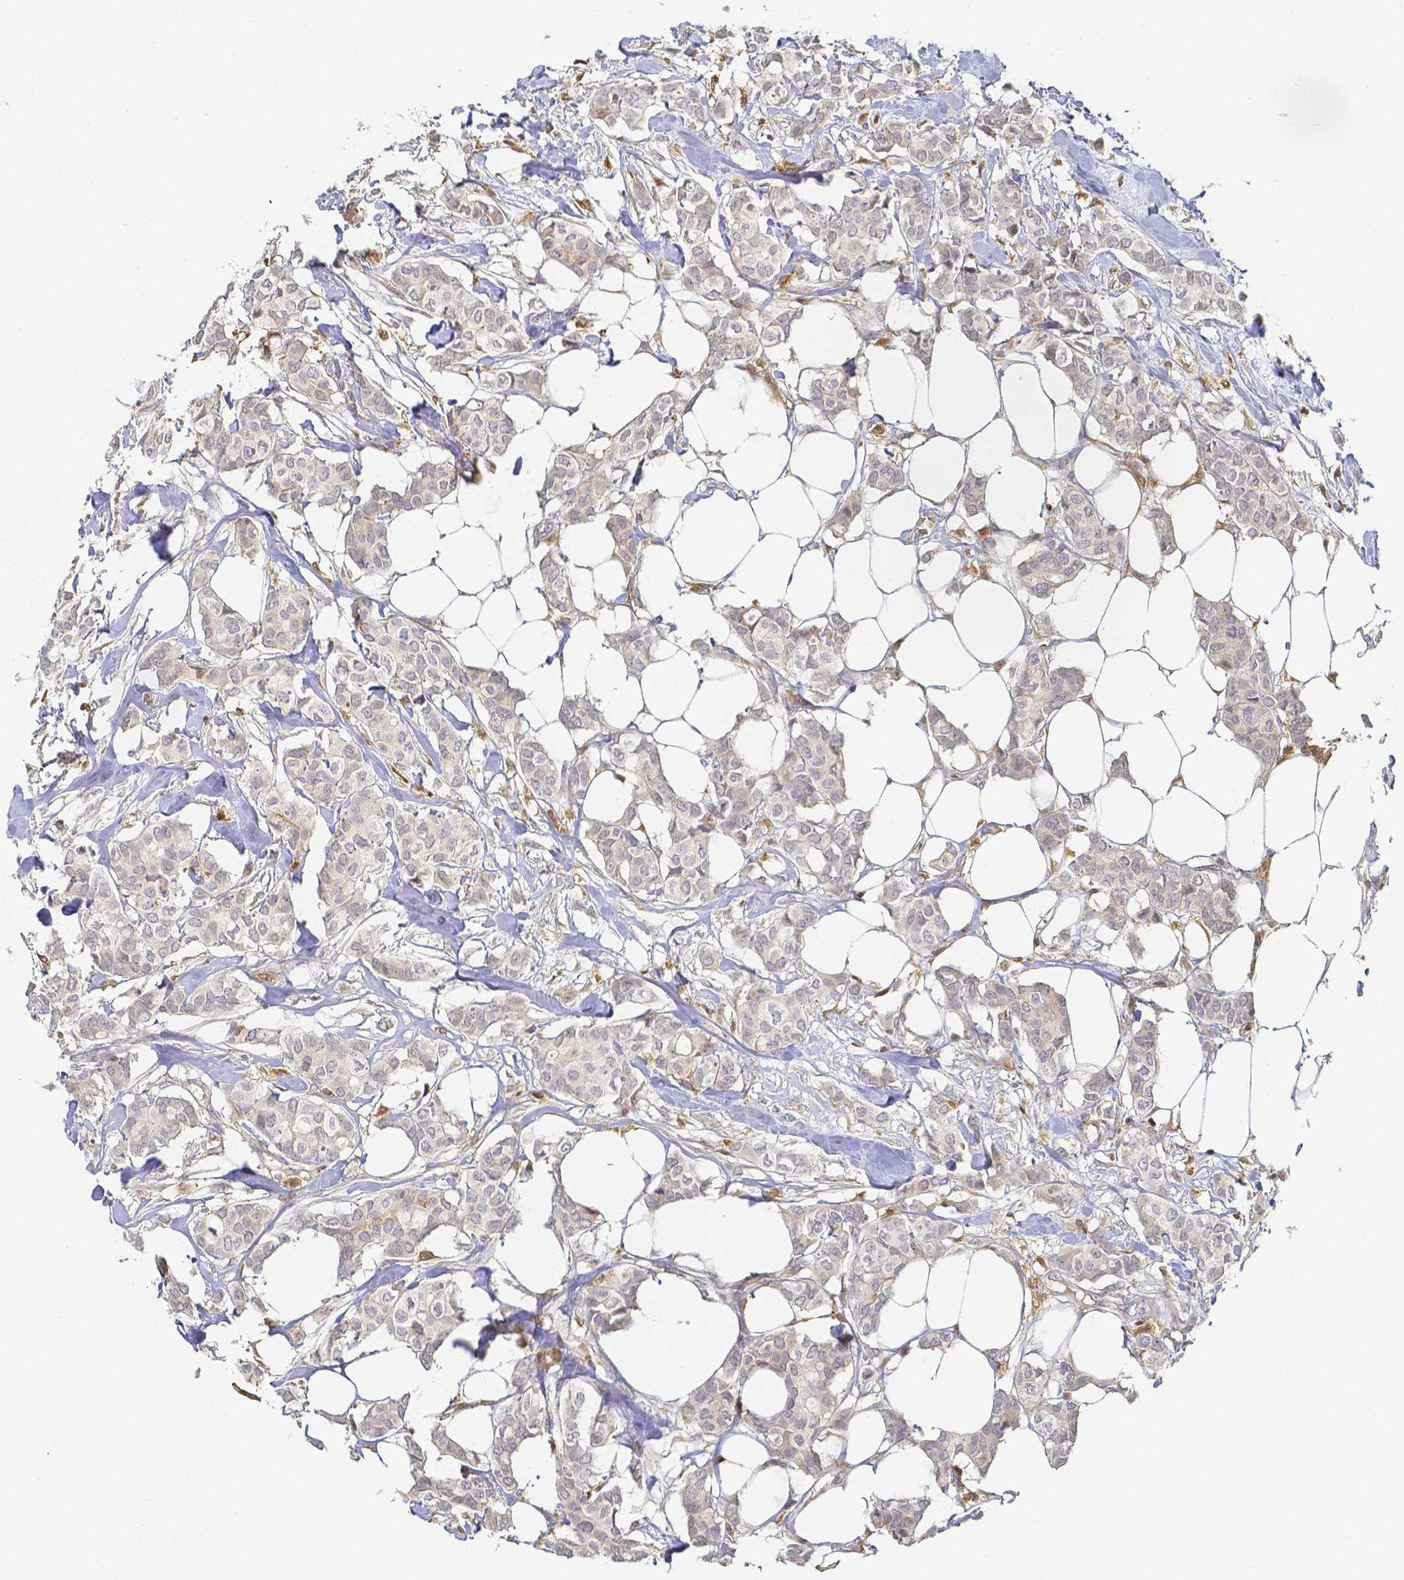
{"staining": {"intensity": "negative", "quantity": "none", "location": "none"}, "tissue": "breast cancer", "cell_type": "Tumor cells", "image_type": "cancer", "snomed": [{"axis": "morphology", "description": "Duct carcinoma"}, {"axis": "topography", "description": "Breast"}], "caption": "Protein analysis of breast cancer (invasive ductal carcinoma) shows no significant expression in tumor cells.", "gene": "KCNH1", "patient": {"sex": "female", "age": 62}}